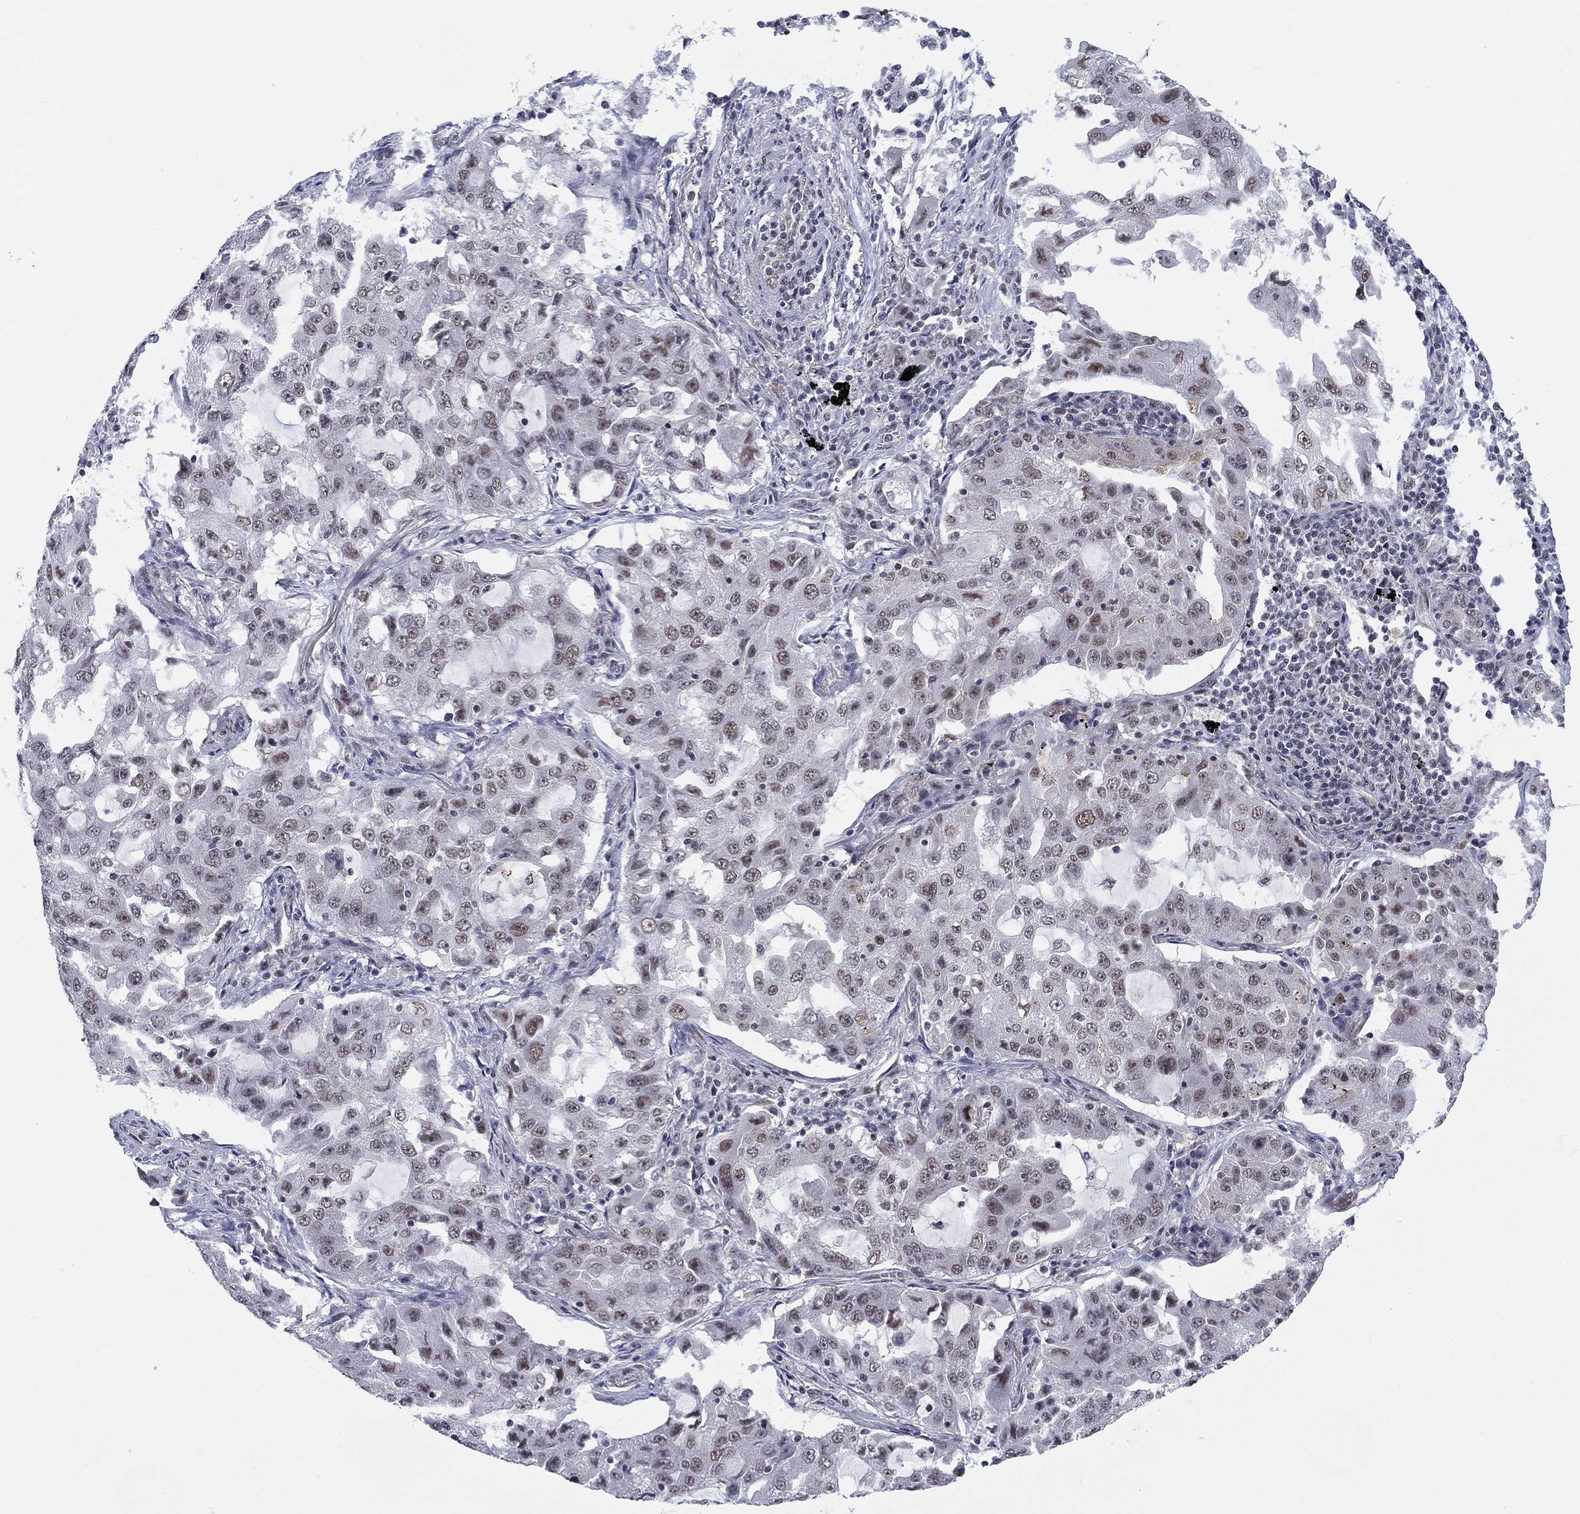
{"staining": {"intensity": "moderate", "quantity": "<25%", "location": "nuclear"}, "tissue": "lung cancer", "cell_type": "Tumor cells", "image_type": "cancer", "snomed": [{"axis": "morphology", "description": "Adenocarcinoma, NOS"}, {"axis": "topography", "description": "Lung"}], "caption": "A histopathology image of human lung cancer (adenocarcinoma) stained for a protein shows moderate nuclear brown staining in tumor cells.", "gene": "FYTTD1", "patient": {"sex": "female", "age": 61}}